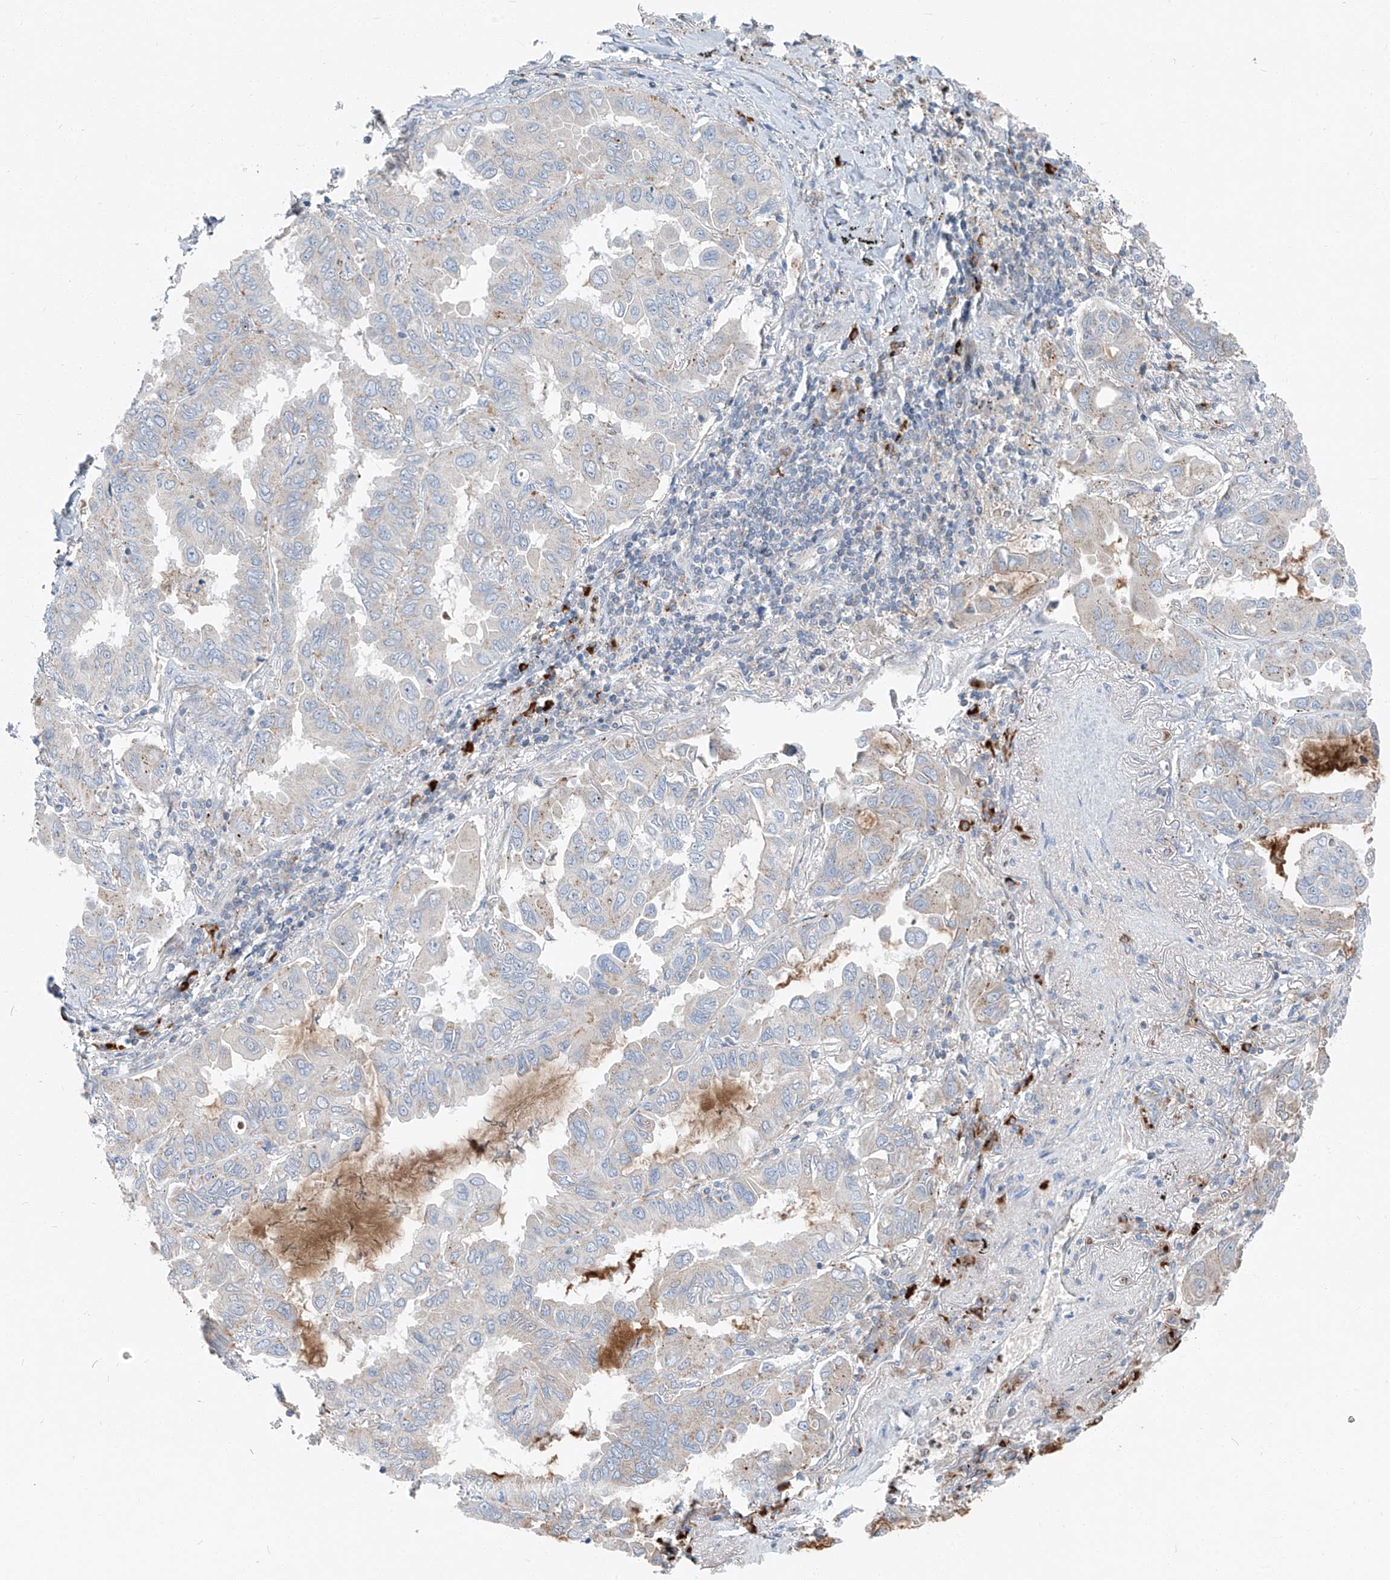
{"staining": {"intensity": "negative", "quantity": "none", "location": "none"}, "tissue": "lung cancer", "cell_type": "Tumor cells", "image_type": "cancer", "snomed": [{"axis": "morphology", "description": "Adenocarcinoma, NOS"}, {"axis": "topography", "description": "Lung"}], "caption": "Immunohistochemical staining of human lung adenocarcinoma exhibits no significant staining in tumor cells.", "gene": "CHMP2B", "patient": {"sex": "male", "age": 64}}